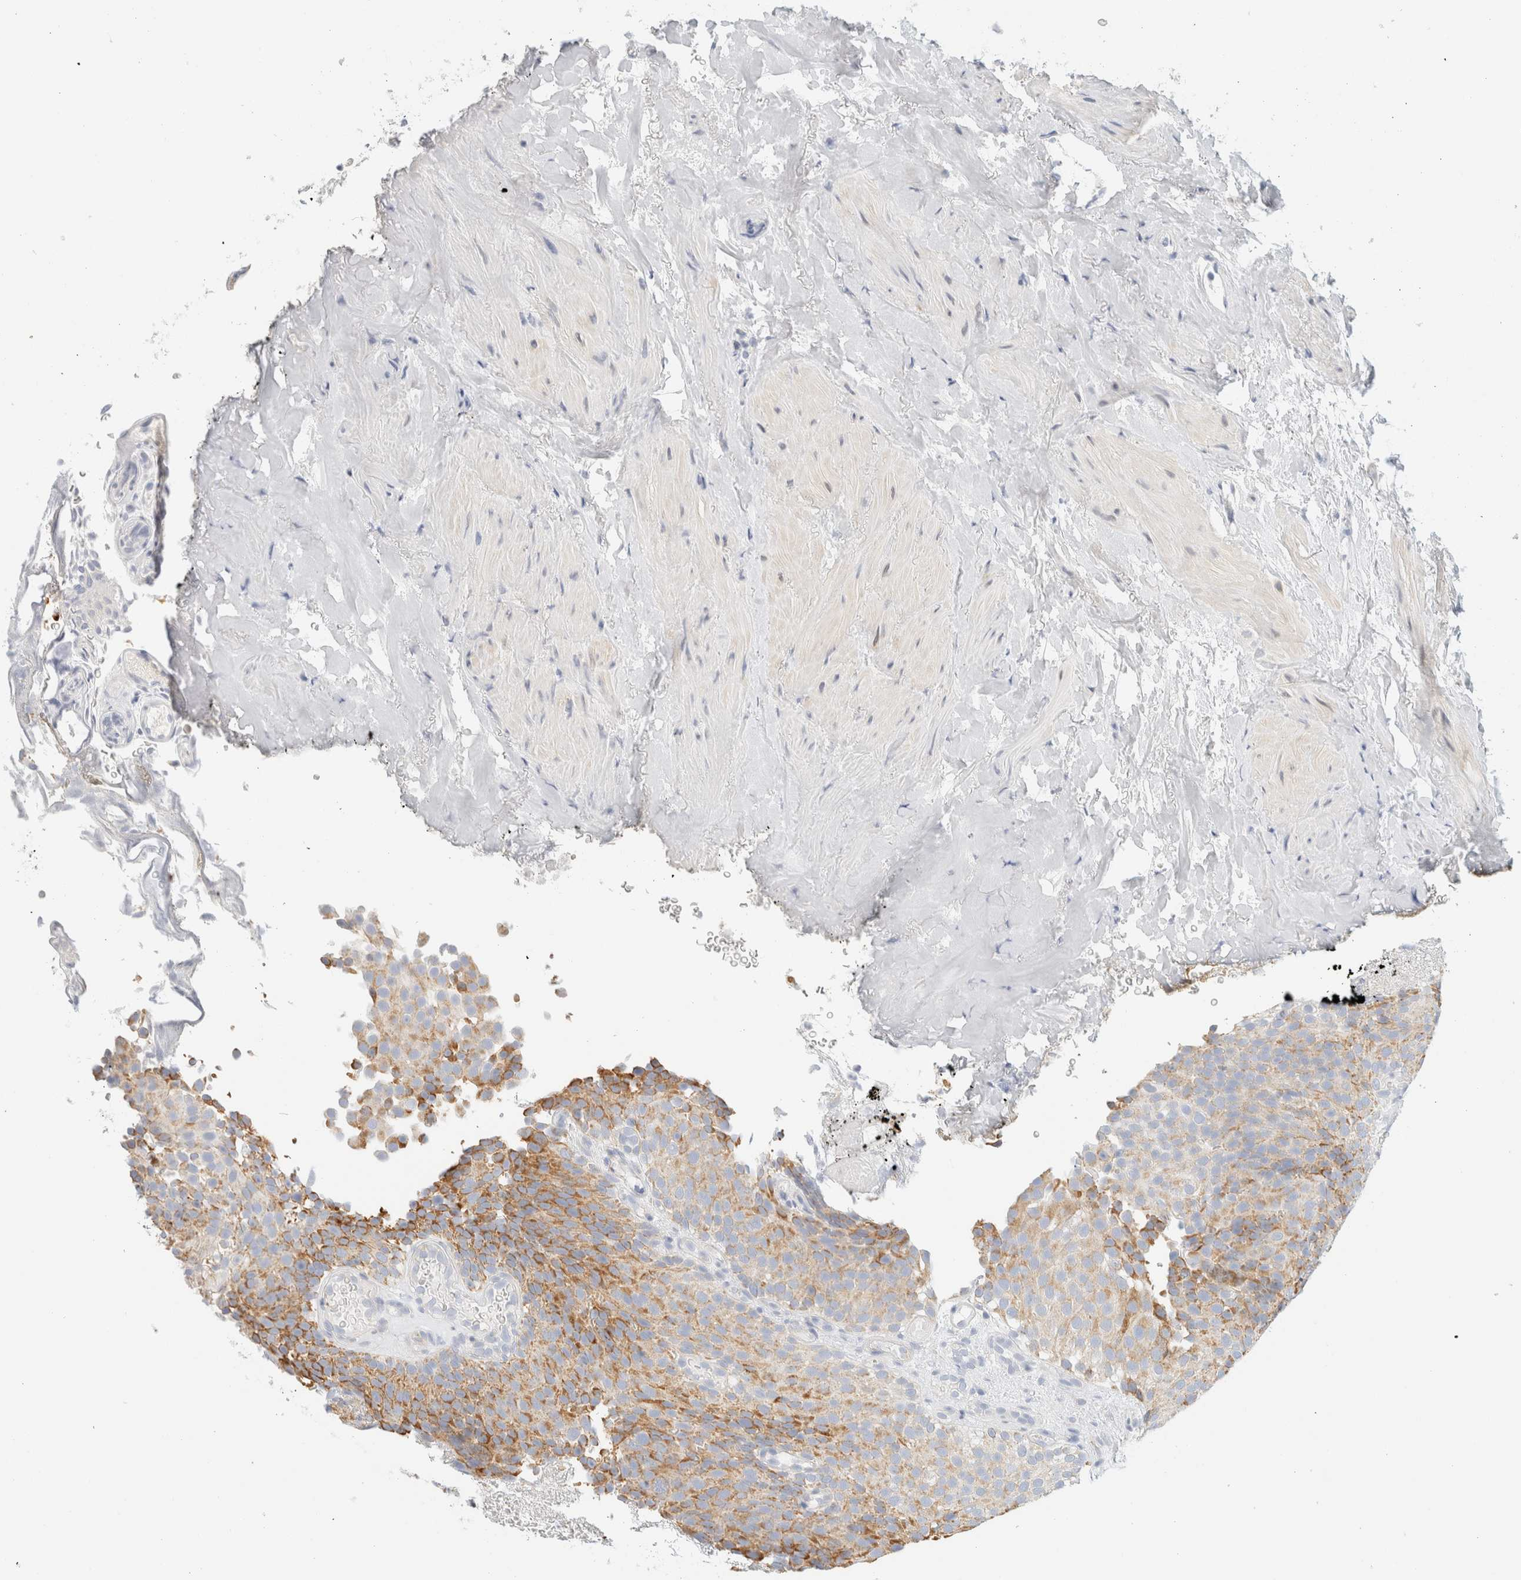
{"staining": {"intensity": "moderate", "quantity": ">75%", "location": "cytoplasmic/membranous"}, "tissue": "urothelial cancer", "cell_type": "Tumor cells", "image_type": "cancer", "snomed": [{"axis": "morphology", "description": "Urothelial carcinoma, Low grade"}, {"axis": "topography", "description": "Urinary bladder"}], "caption": "The immunohistochemical stain shows moderate cytoplasmic/membranous positivity in tumor cells of urothelial cancer tissue.", "gene": "HDHD3", "patient": {"sex": "male", "age": 78}}